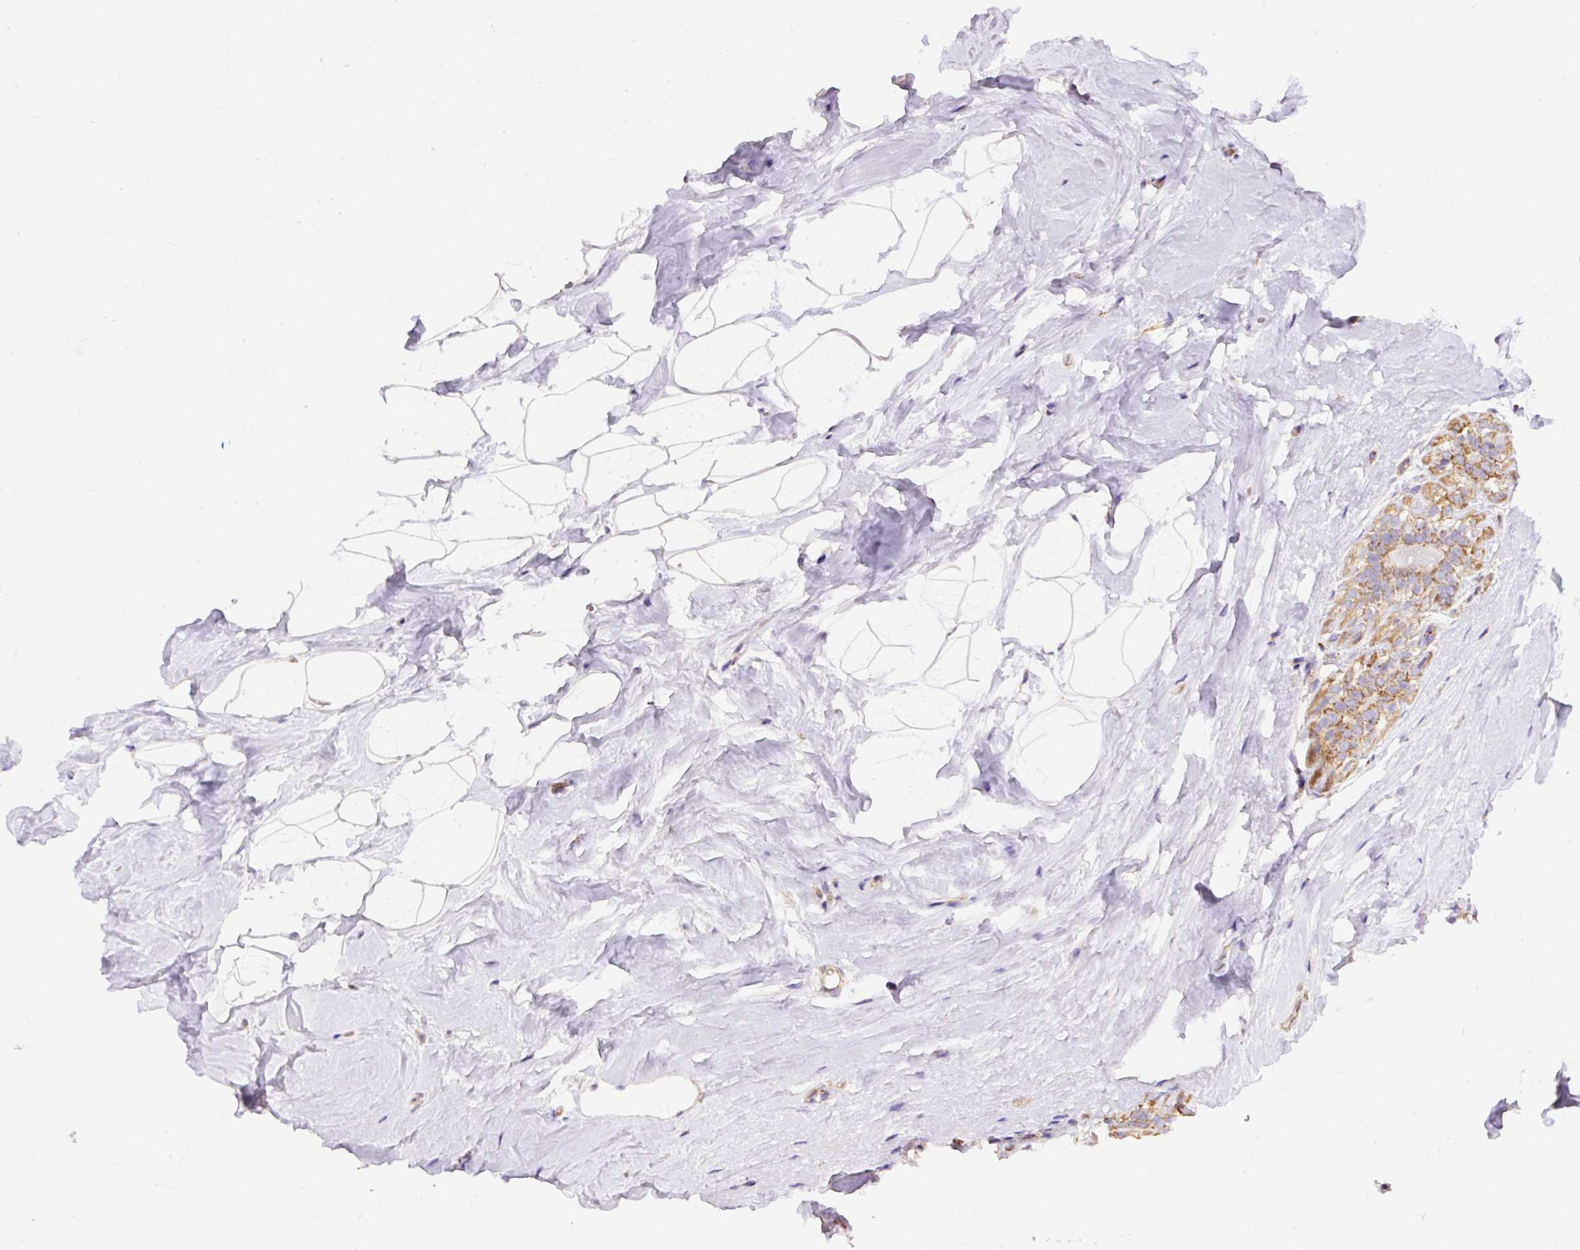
{"staining": {"intensity": "negative", "quantity": "none", "location": "none"}, "tissue": "breast", "cell_type": "Adipocytes", "image_type": "normal", "snomed": [{"axis": "morphology", "description": "Normal tissue, NOS"}, {"axis": "topography", "description": "Breast"}], "caption": "This histopathology image is of normal breast stained with IHC to label a protein in brown with the nuclei are counter-stained blue. There is no staining in adipocytes.", "gene": "NDUFAF2", "patient": {"sex": "female", "age": 32}}